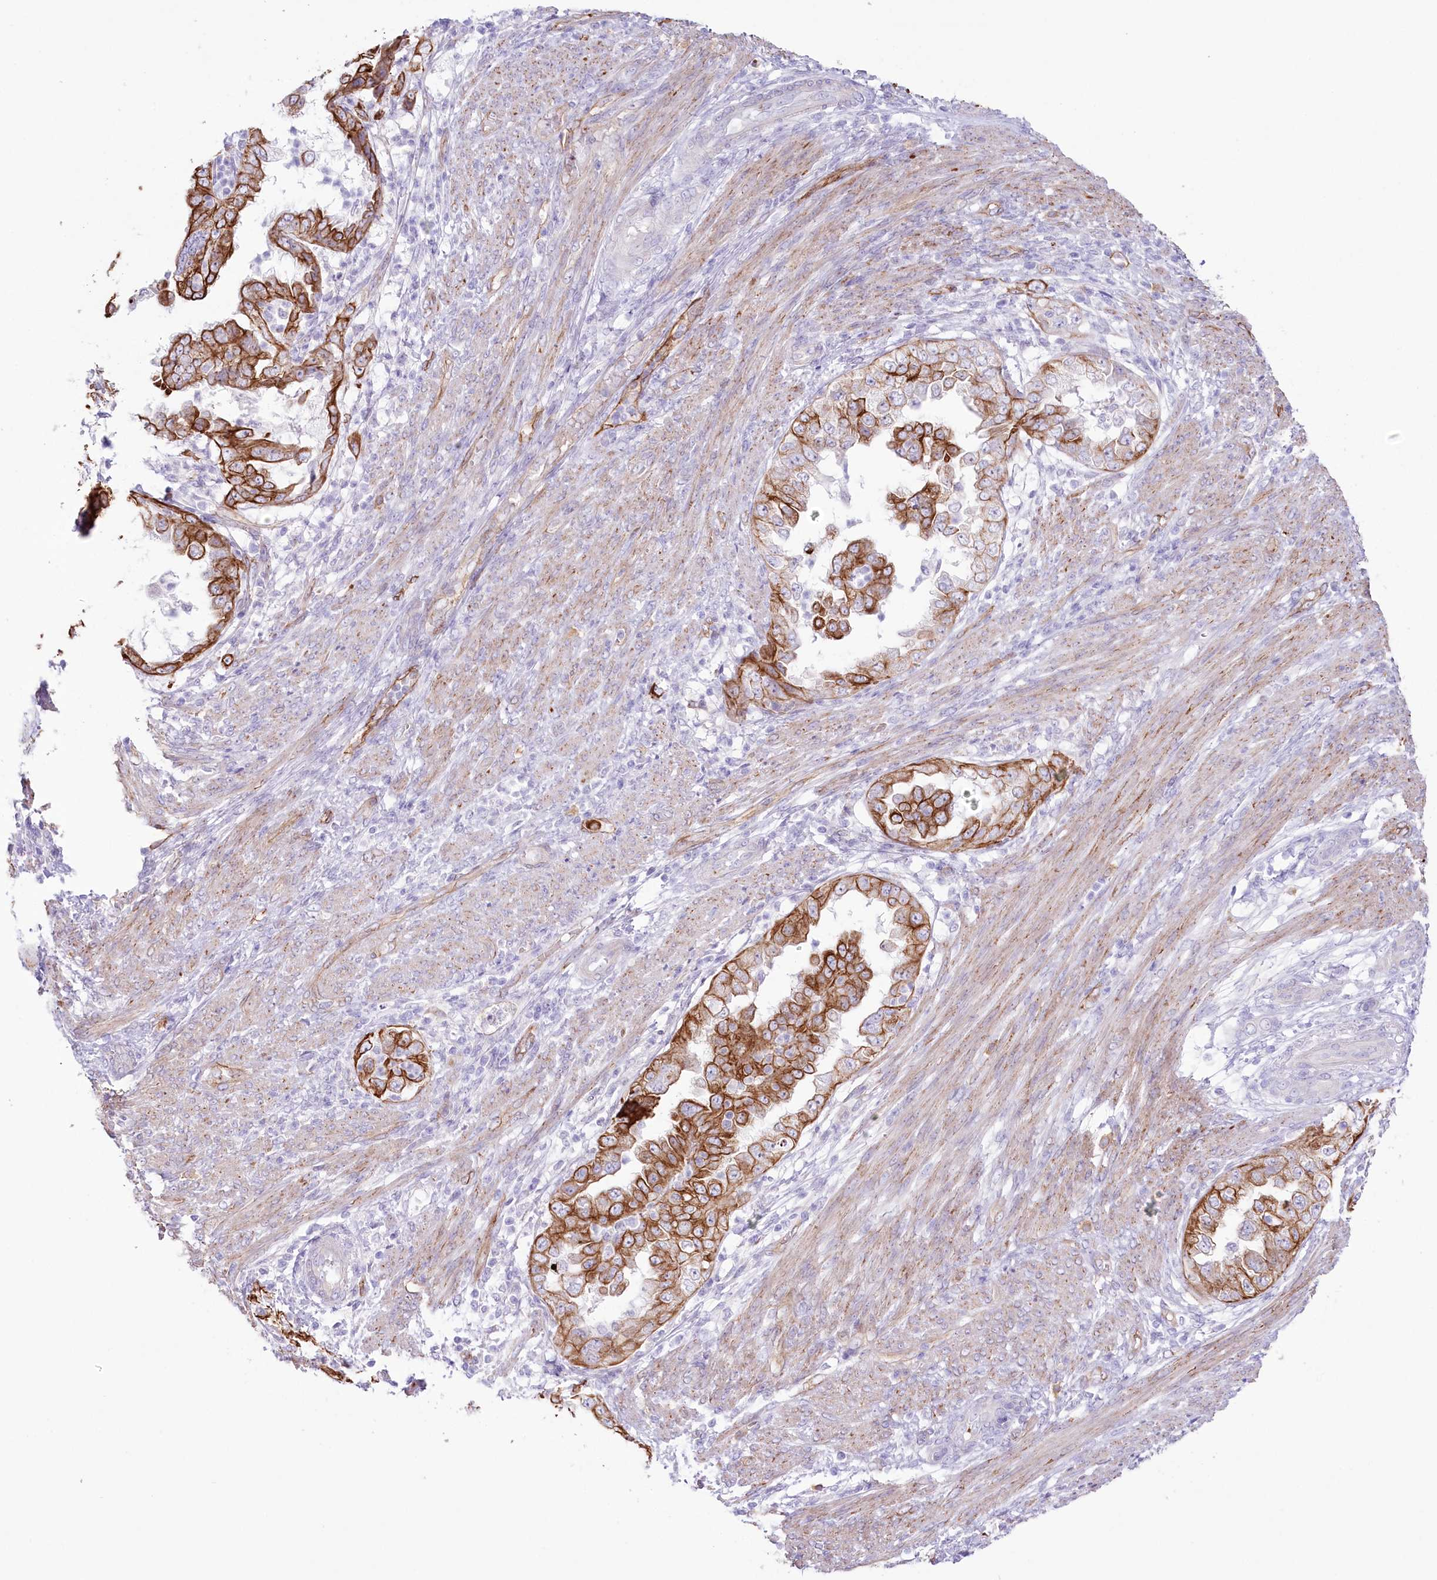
{"staining": {"intensity": "strong", "quantity": ">75%", "location": "cytoplasmic/membranous"}, "tissue": "endometrial cancer", "cell_type": "Tumor cells", "image_type": "cancer", "snomed": [{"axis": "morphology", "description": "Adenocarcinoma, NOS"}, {"axis": "topography", "description": "Endometrium"}], "caption": "Protein expression analysis of human endometrial cancer (adenocarcinoma) reveals strong cytoplasmic/membranous expression in approximately >75% of tumor cells. The staining is performed using DAB (3,3'-diaminobenzidine) brown chromogen to label protein expression. The nuclei are counter-stained blue using hematoxylin.", "gene": "SLC39A10", "patient": {"sex": "female", "age": 85}}